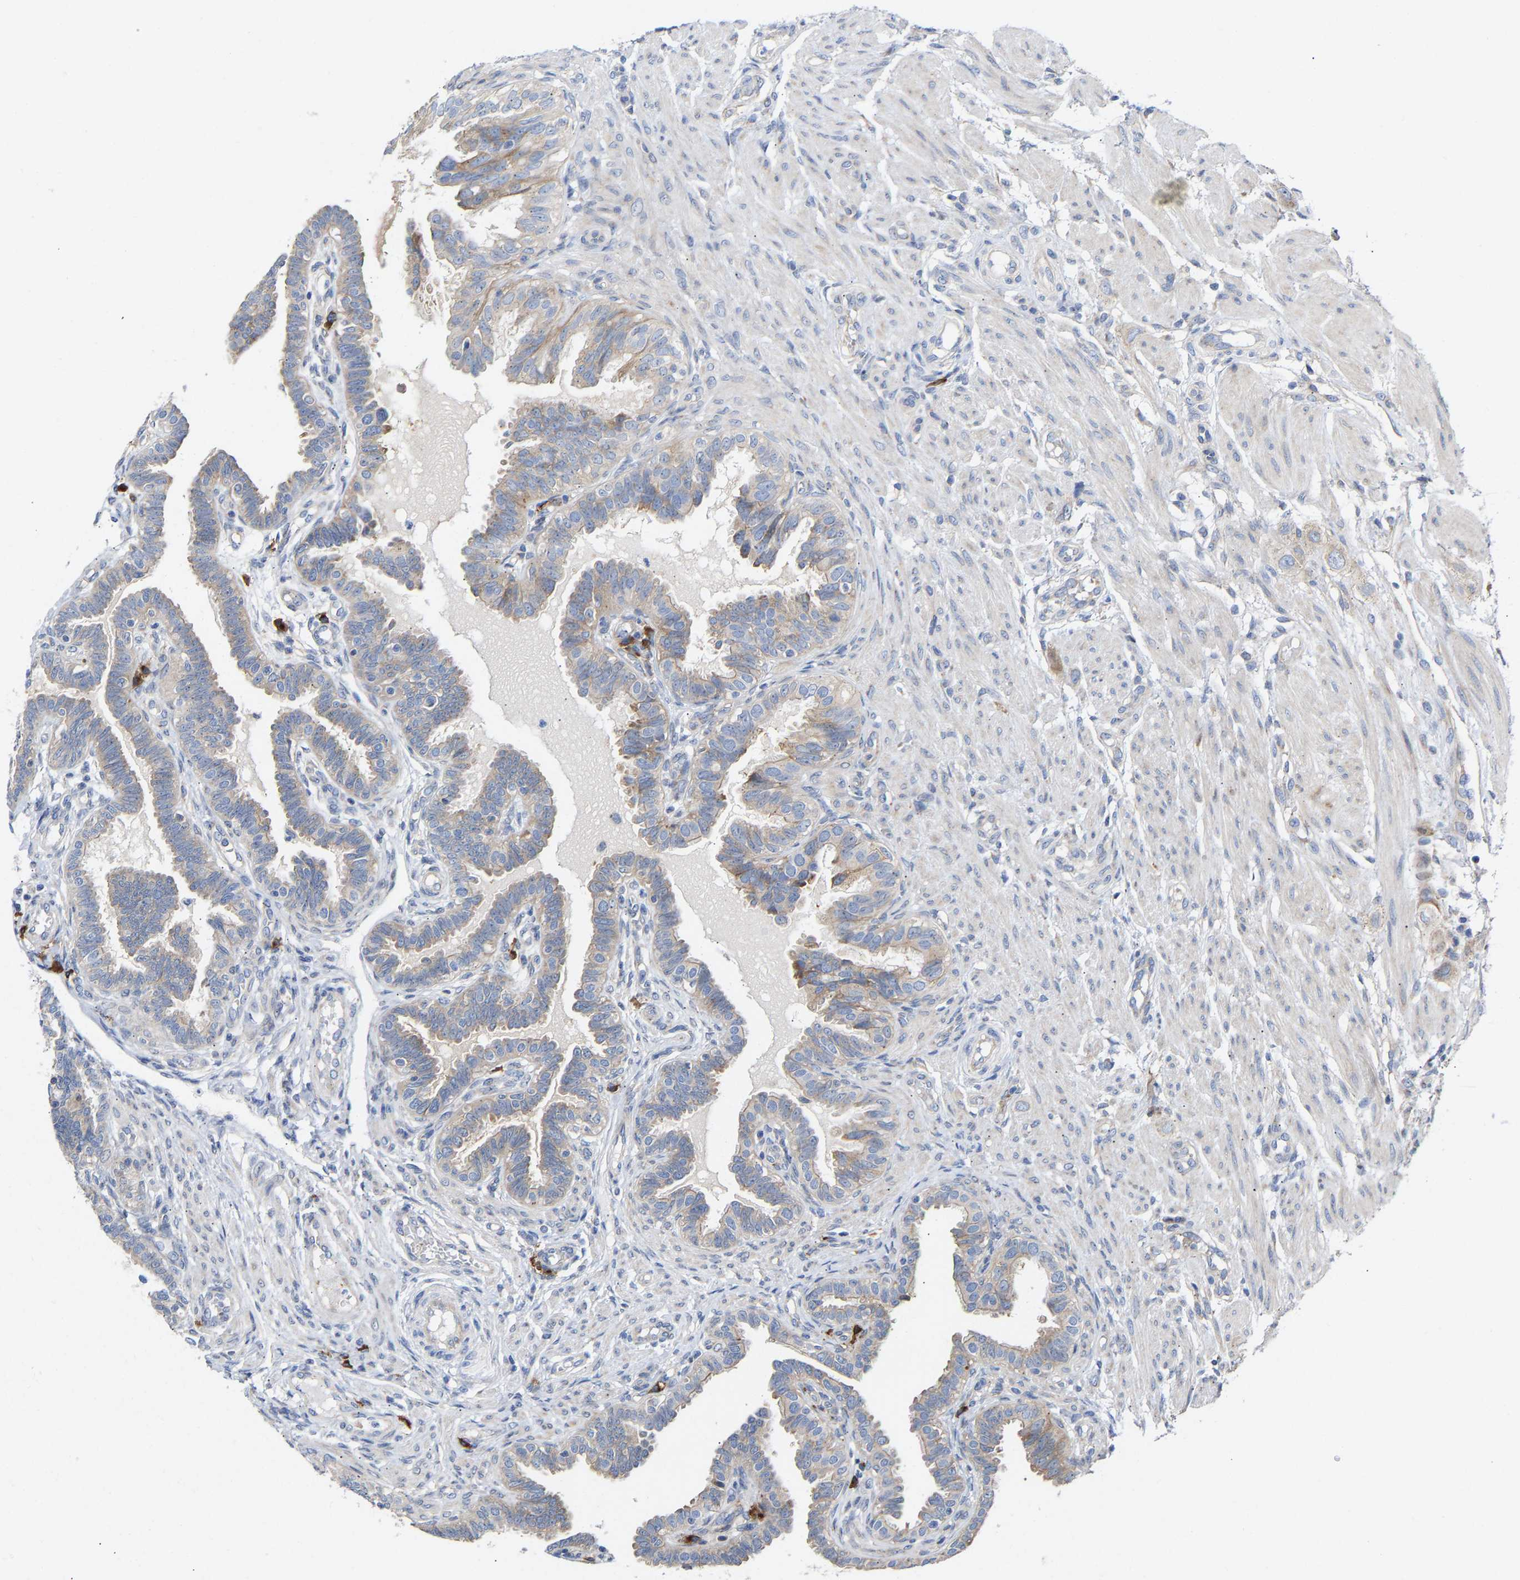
{"staining": {"intensity": "moderate", "quantity": ">75%", "location": "cytoplasmic/membranous"}, "tissue": "fallopian tube", "cell_type": "Glandular cells", "image_type": "normal", "snomed": [{"axis": "morphology", "description": "Normal tissue, NOS"}, {"axis": "topography", "description": "Fallopian tube"}, {"axis": "topography", "description": "Placenta"}], "caption": "Immunohistochemical staining of unremarkable human fallopian tube demonstrates medium levels of moderate cytoplasmic/membranous expression in about >75% of glandular cells.", "gene": "PPP1R15A", "patient": {"sex": "female", "age": 34}}